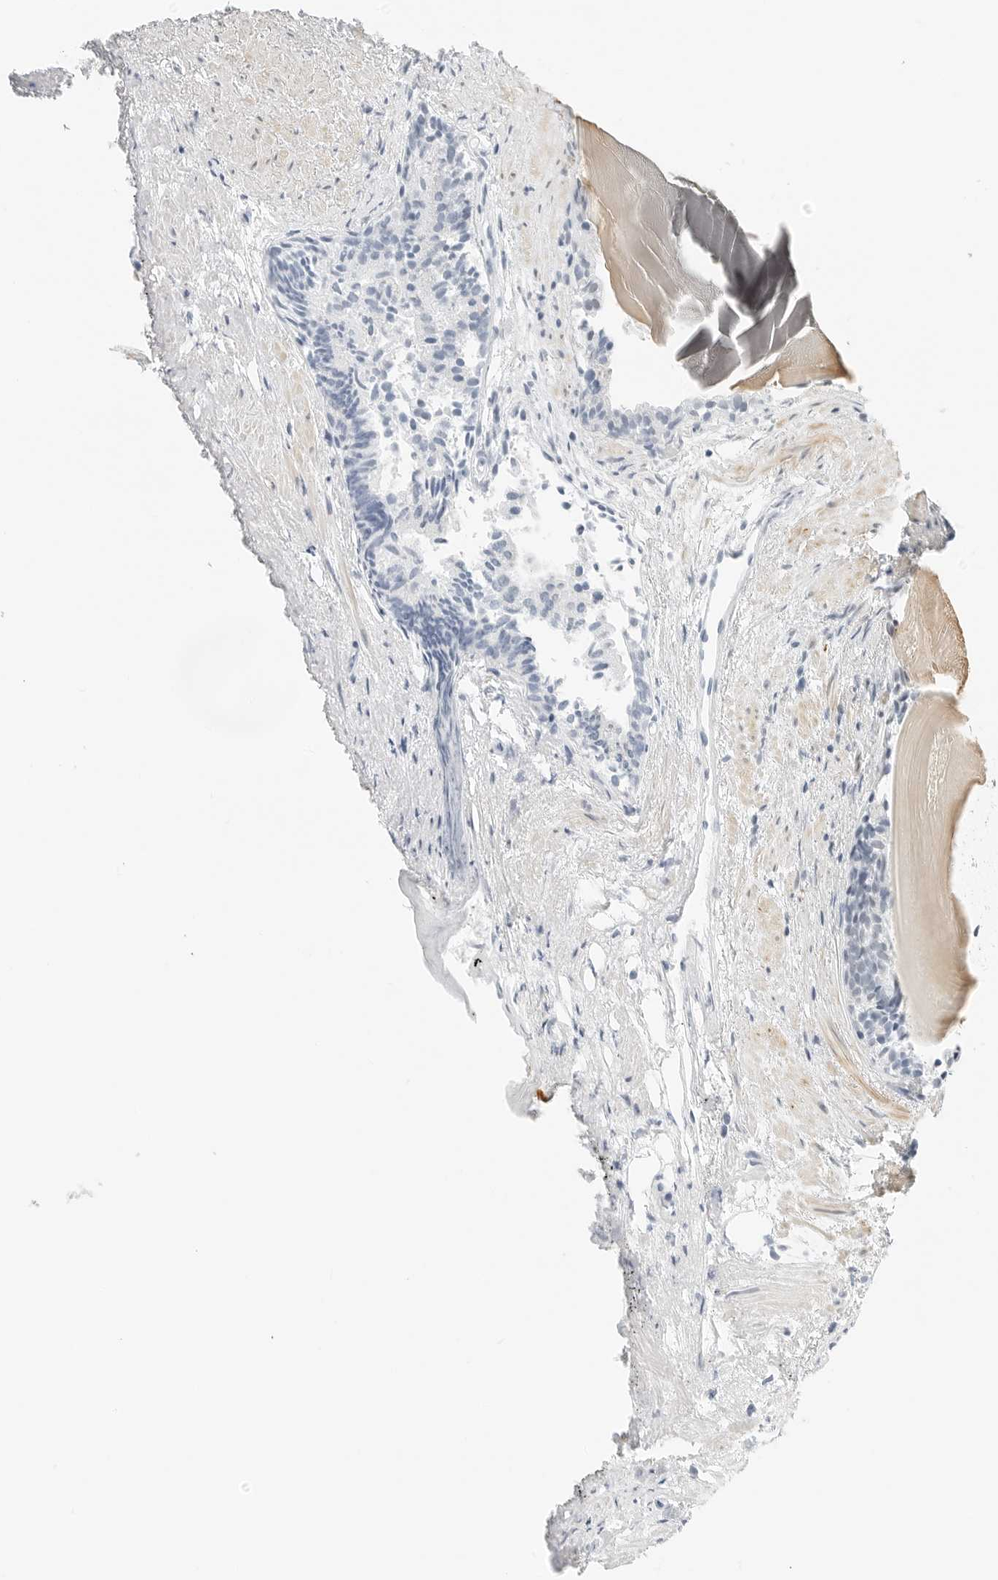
{"staining": {"intensity": "negative", "quantity": "none", "location": "none"}, "tissue": "prostate cancer", "cell_type": "Tumor cells", "image_type": "cancer", "snomed": [{"axis": "morphology", "description": "Adenocarcinoma, Low grade"}, {"axis": "topography", "description": "Prostate"}], "caption": "This micrograph is of prostate cancer stained with IHC to label a protein in brown with the nuclei are counter-stained blue. There is no expression in tumor cells.", "gene": "CRTC2", "patient": {"sex": "male", "age": 88}}